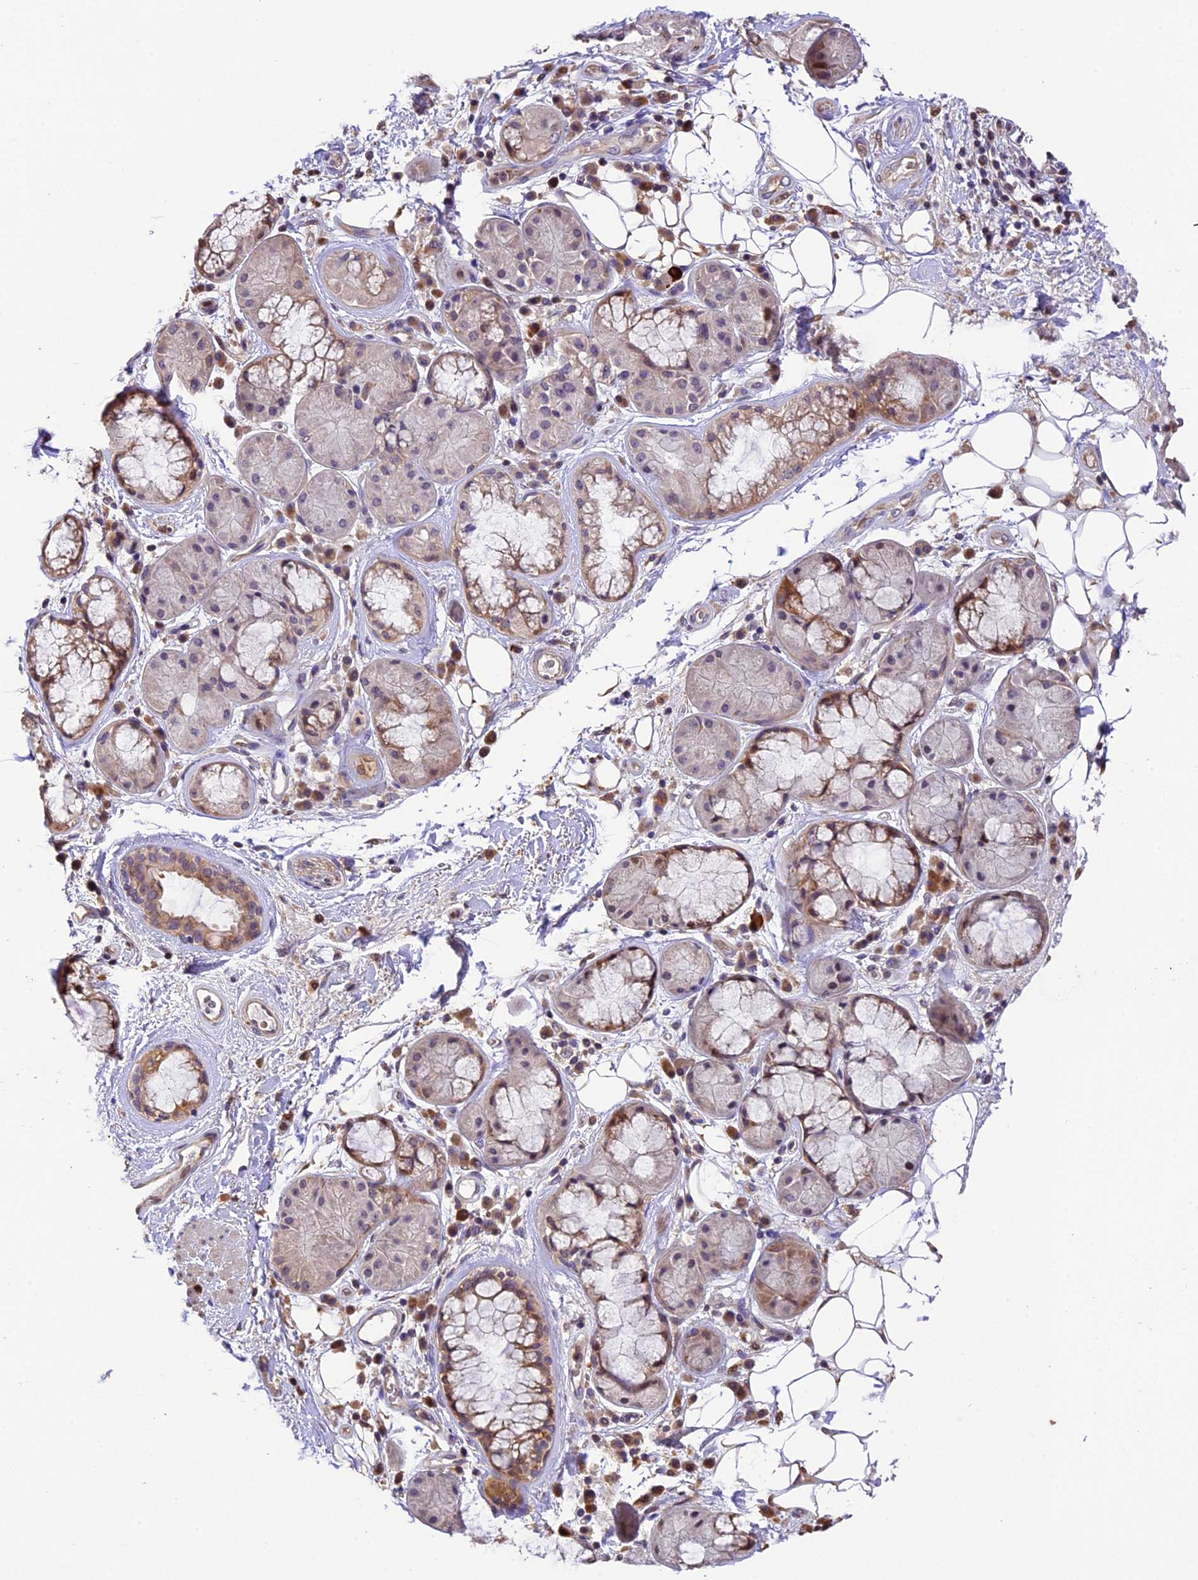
{"staining": {"intensity": "weak", "quantity": "<25%", "location": "cytoplasmic/membranous"}, "tissue": "bronchus", "cell_type": "Respiratory epithelial cells", "image_type": "normal", "snomed": [{"axis": "morphology", "description": "Normal tissue, NOS"}, {"axis": "morphology", "description": "Squamous cell carcinoma, NOS"}, {"axis": "topography", "description": "Lymph node"}, {"axis": "topography", "description": "Bronchus"}, {"axis": "topography", "description": "Lung"}], "caption": "Protein analysis of benign bronchus demonstrates no significant staining in respiratory epithelial cells.", "gene": "DGKH", "patient": {"sex": "male", "age": 66}}